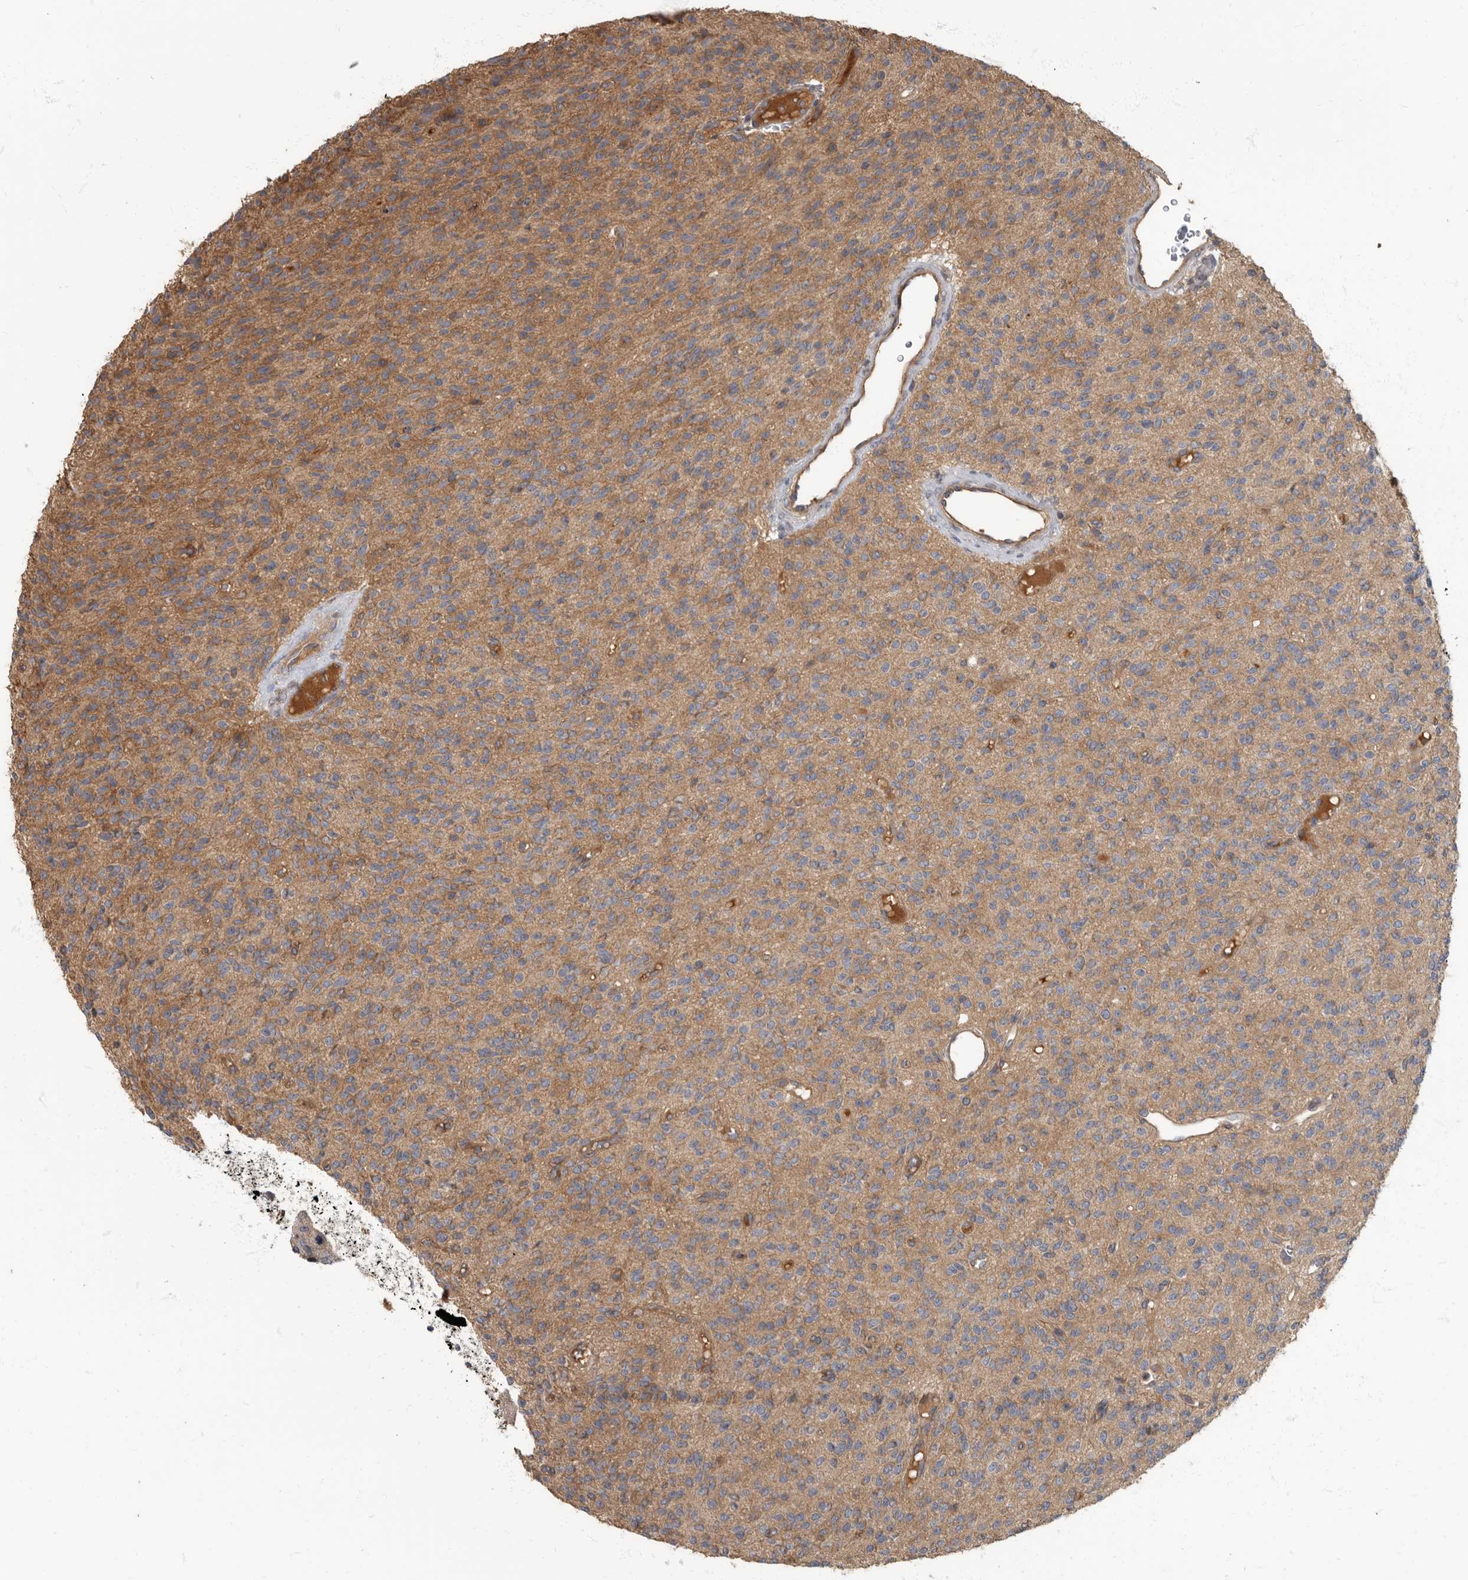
{"staining": {"intensity": "moderate", "quantity": ">75%", "location": "cytoplasmic/membranous"}, "tissue": "glioma", "cell_type": "Tumor cells", "image_type": "cancer", "snomed": [{"axis": "morphology", "description": "Glioma, malignant, High grade"}, {"axis": "topography", "description": "Brain"}], "caption": "Immunohistochemistry (DAB) staining of glioma demonstrates moderate cytoplasmic/membranous protein expression in about >75% of tumor cells.", "gene": "DAAM1", "patient": {"sex": "male", "age": 34}}